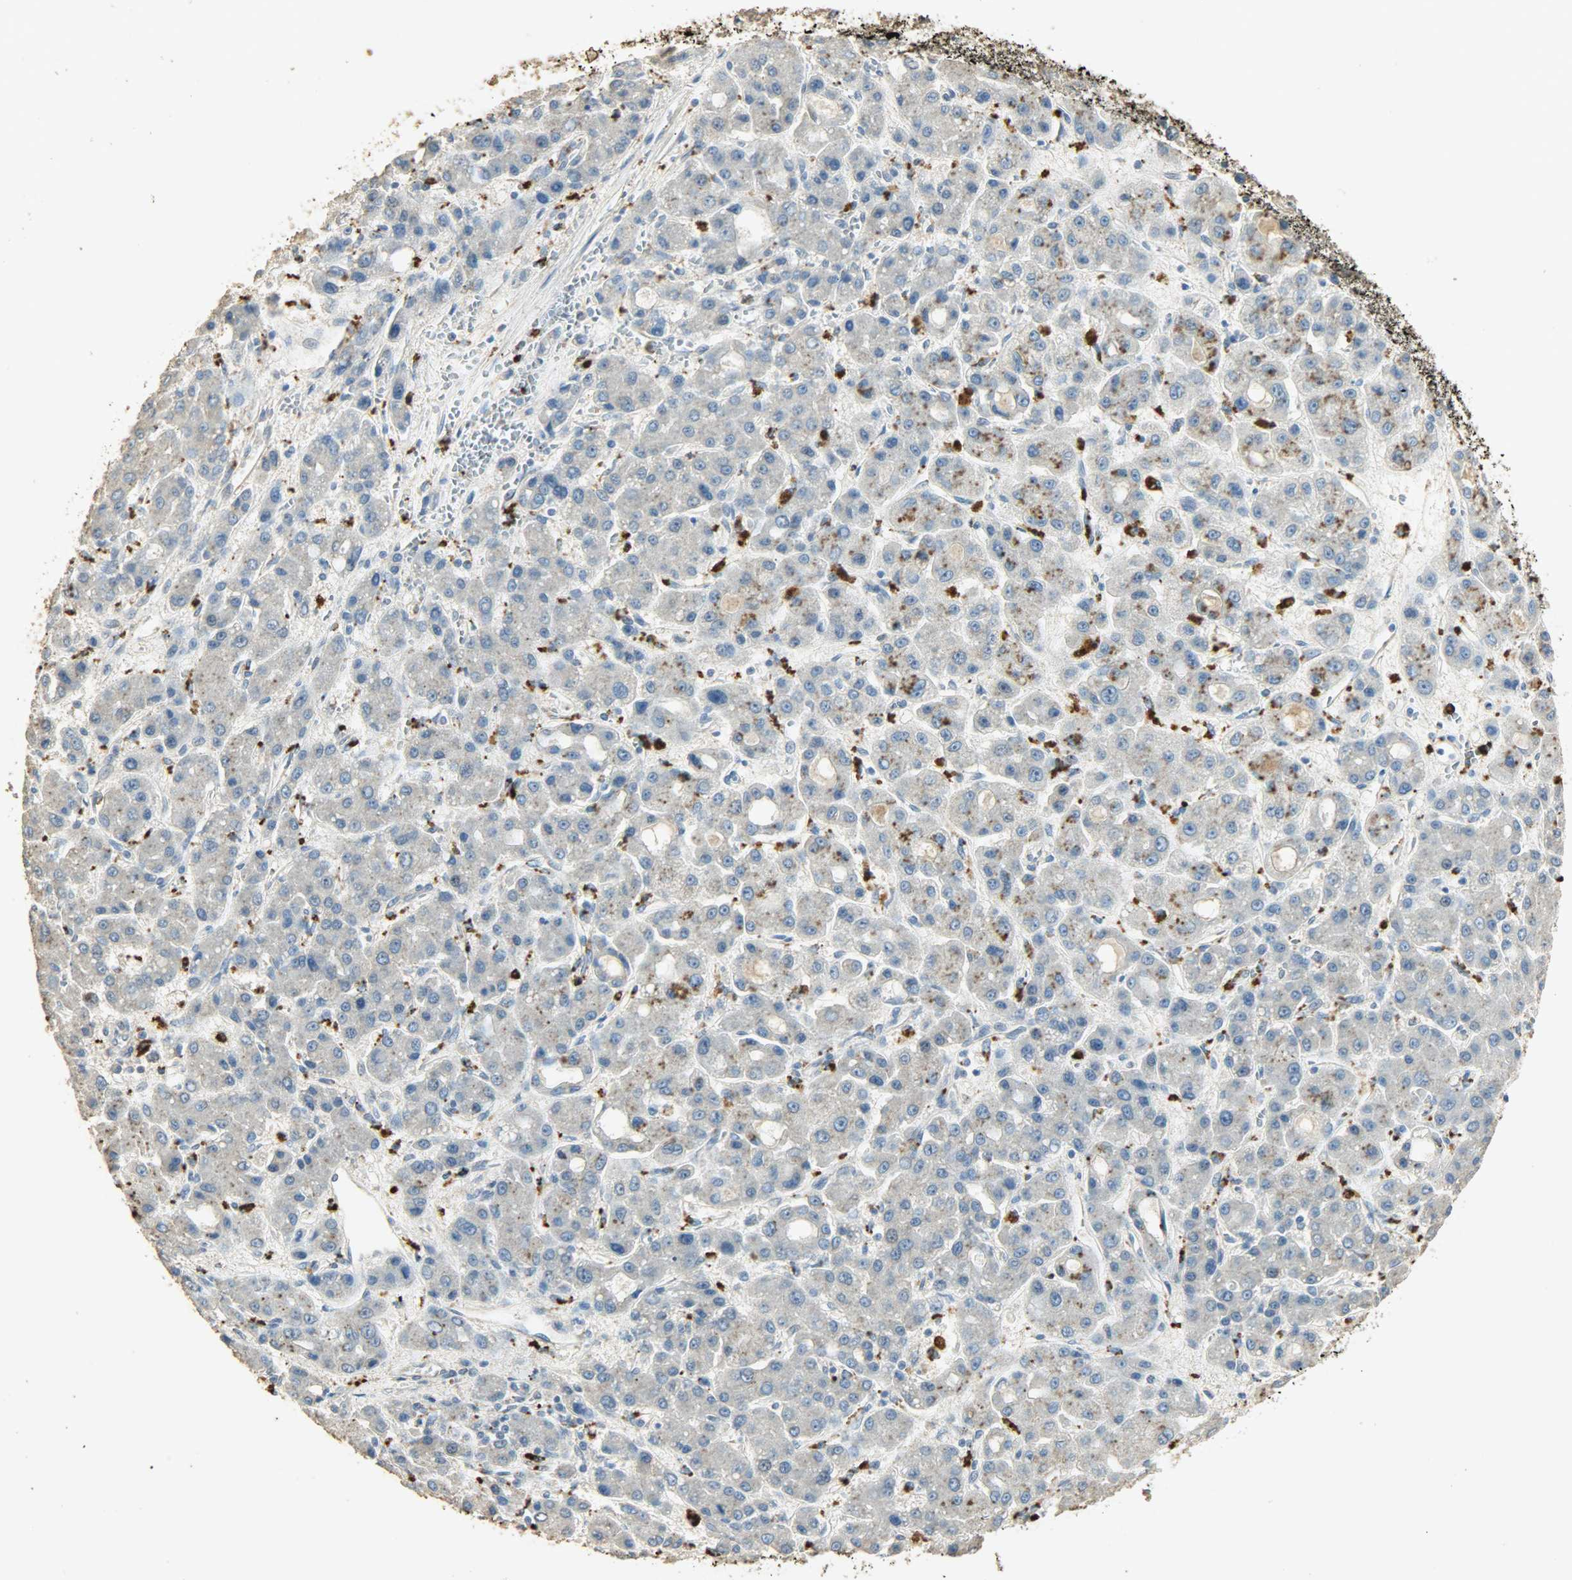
{"staining": {"intensity": "negative", "quantity": "none", "location": "none"}, "tissue": "liver cancer", "cell_type": "Tumor cells", "image_type": "cancer", "snomed": [{"axis": "morphology", "description": "Carcinoma, Hepatocellular, NOS"}, {"axis": "topography", "description": "Liver"}], "caption": "Immunohistochemical staining of human liver hepatocellular carcinoma demonstrates no significant positivity in tumor cells. (DAB (3,3'-diaminobenzidine) immunohistochemistry with hematoxylin counter stain).", "gene": "ASB9", "patient": {"sex": "male", "age": 55}}